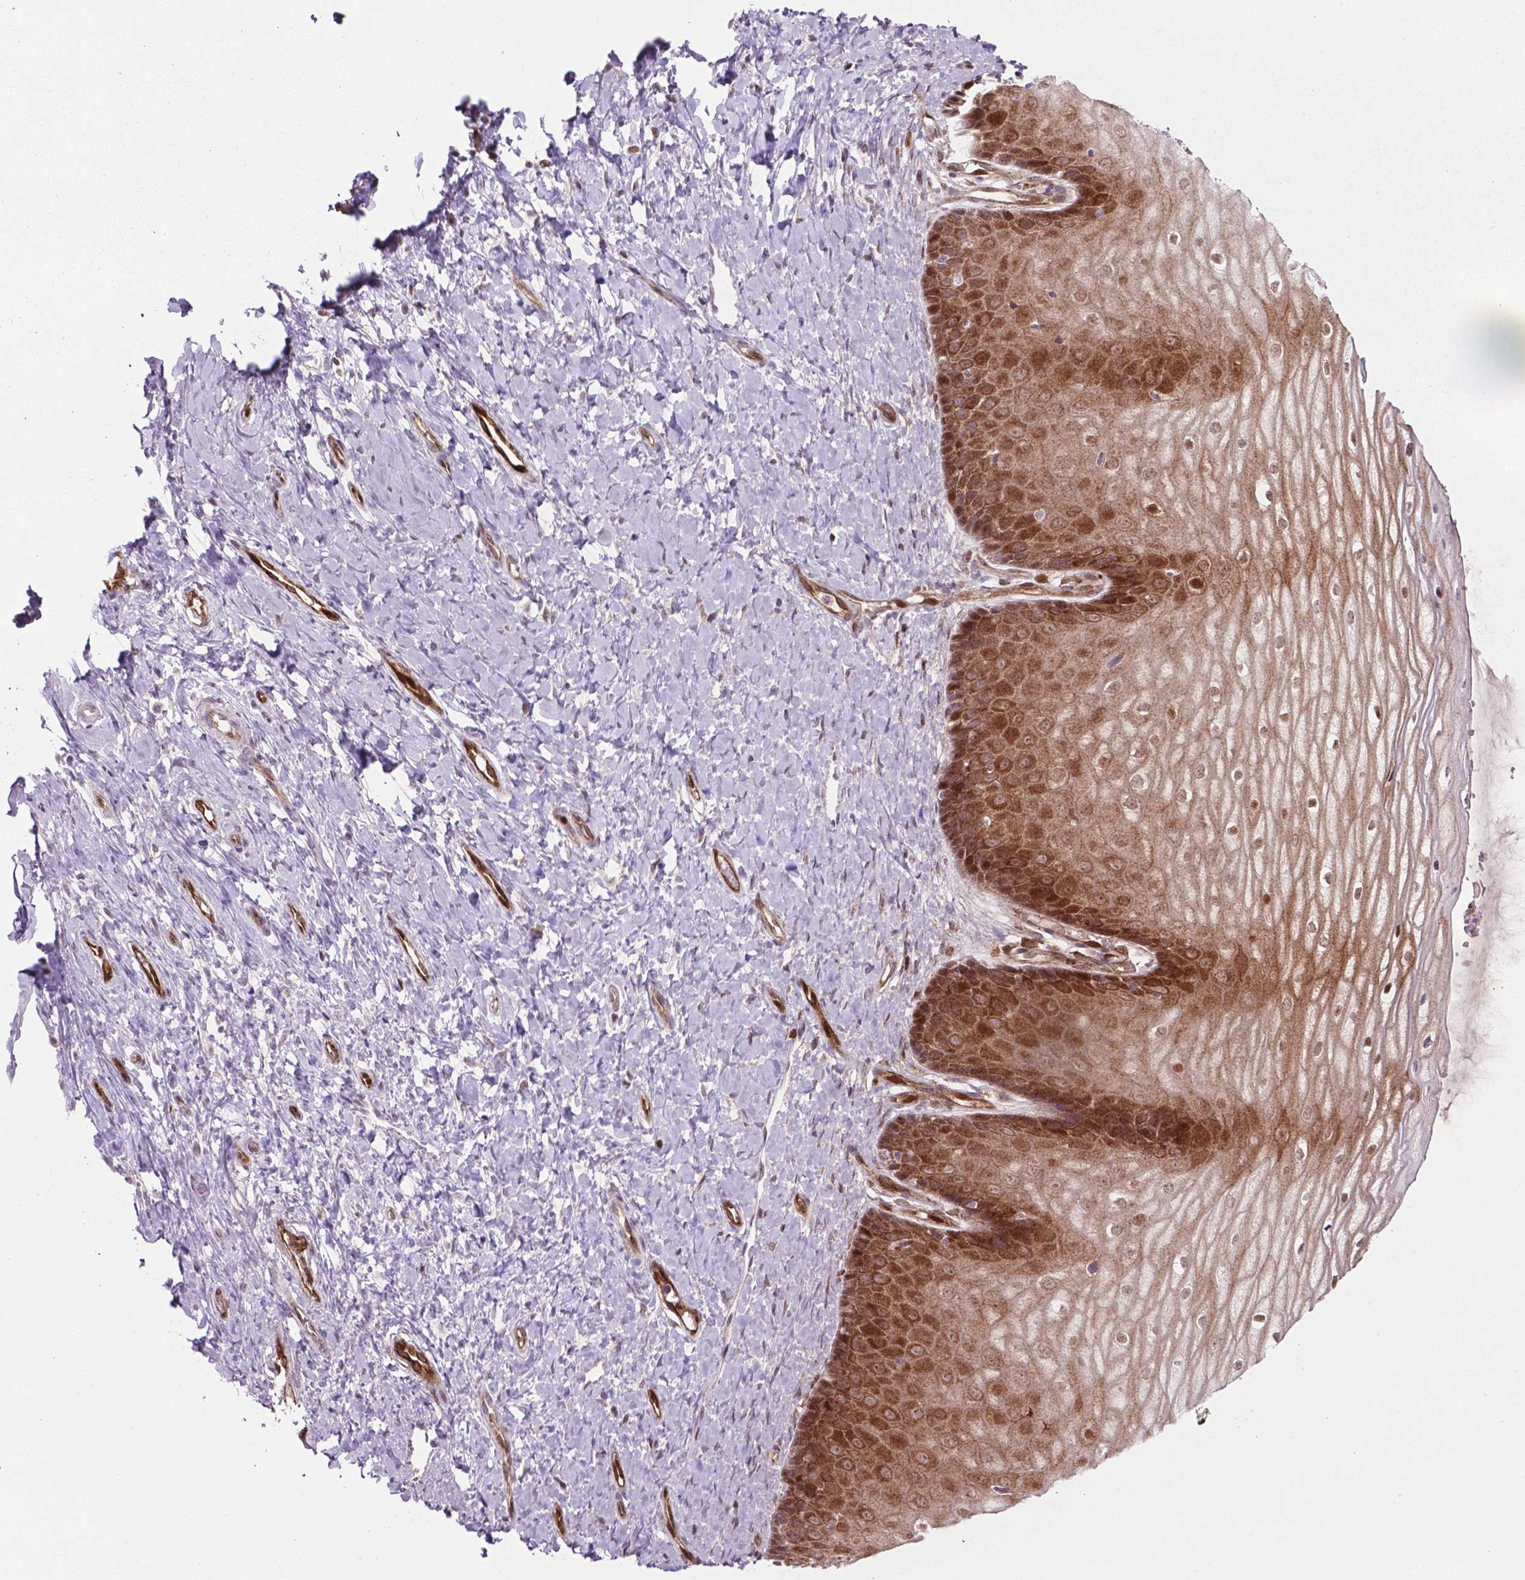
{"staining": {"intensity": "strong", "quantity": ">75%", "location": "cytoplasmic/membranous,nuclear"}, "tissue": "cervix", "cell_type": "Glandular cells", "image_type": "normal", "snomed": [{"axis": "morphology", "description": "Normal tissue, NOS"}, {"axis": "topography", "description": "Cervix"}], "caption": "Cervix stained with DAB (3,3'-diaminobenzidine) IHC demonstrates high levels of strong cytoplasmic/membranous,nuclear staining in about >75% of glandular cells.", "gene": "LDHA", "patient": {"sex": "female", "age": 37}}